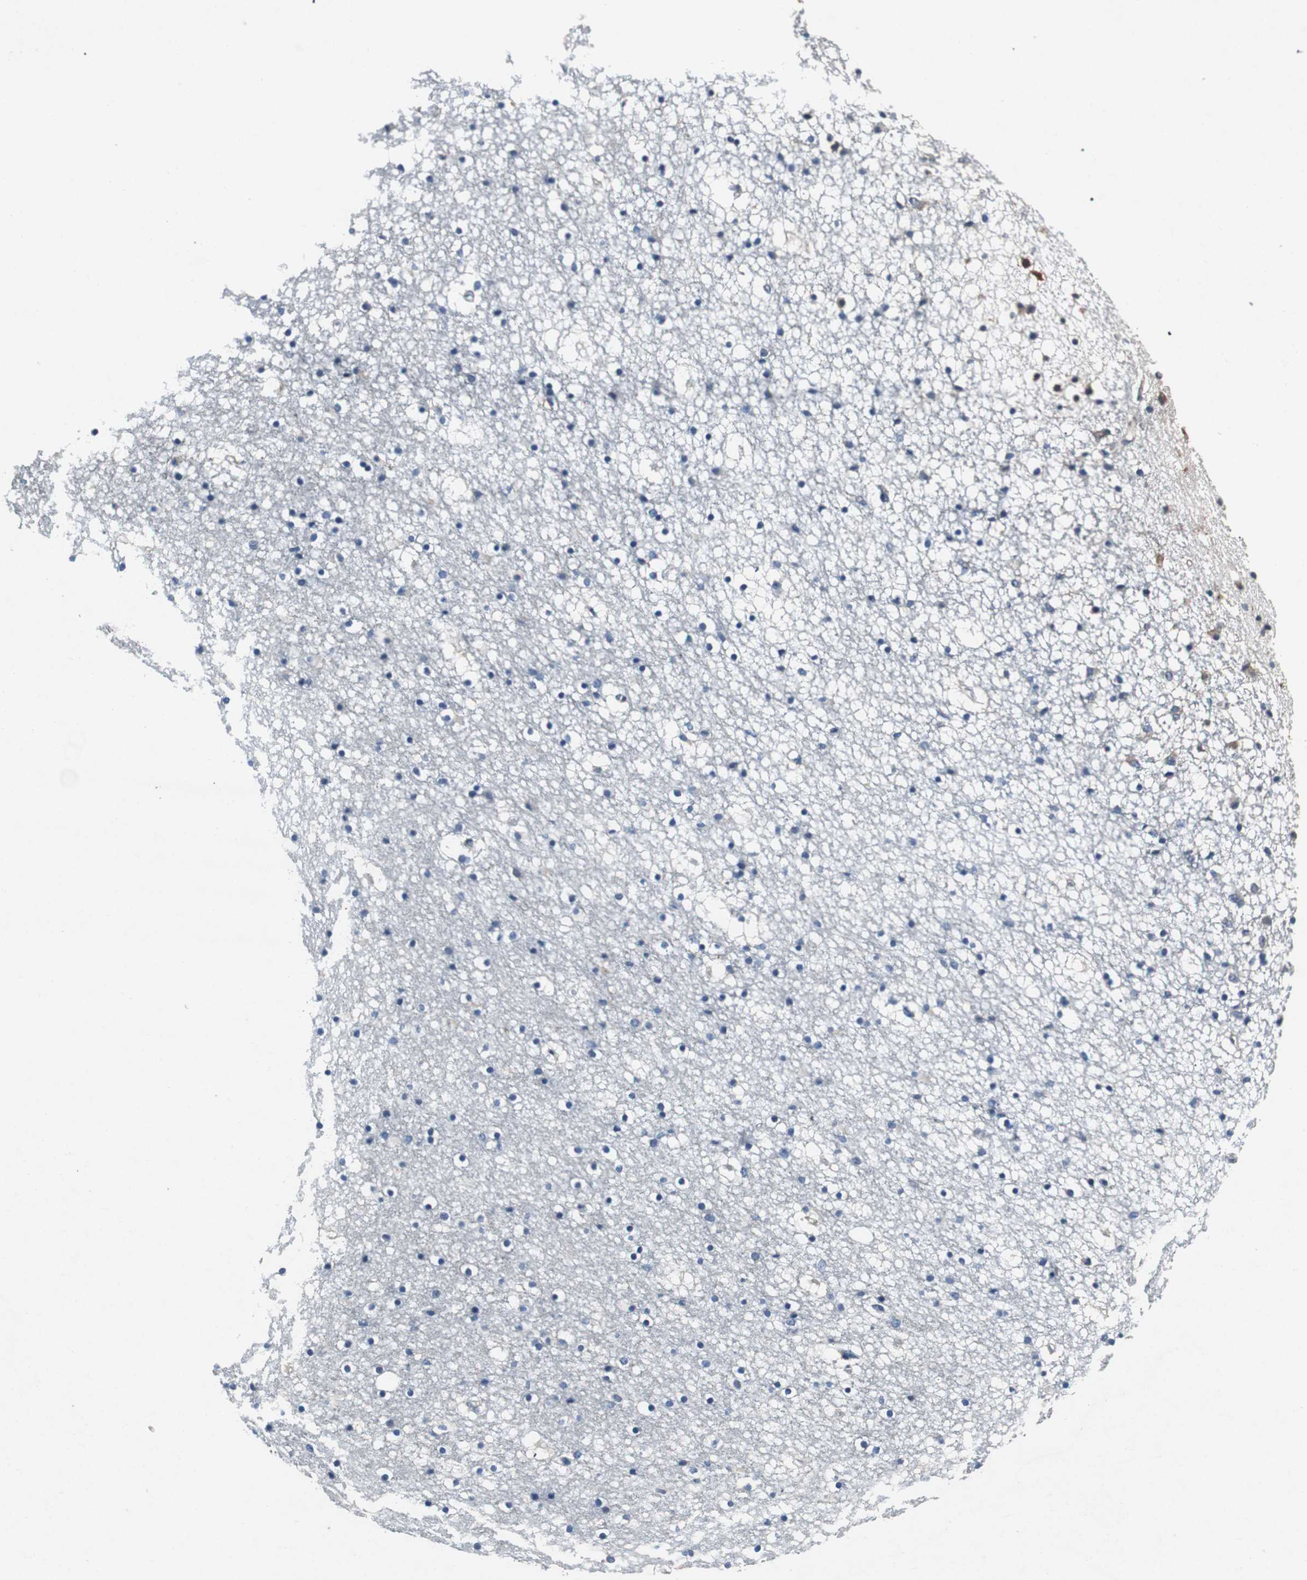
{"staining": {"intensity": "moderate", "quantity": "<25%", "location": "cytoplasmic/membranous"}, "tissue": "caudate", "cell_type": "Glial cells", "image_type": "normal", "snomed": [{"axis": "morphology", "description": "Normal tissue, NOS"}, {"axis": "topography", "description": "Lateral ventricle wall"}], "caption": "About <25% of glial cells in unremarkable human caudate show moderate cytoplasmic/membranous protein positivity as visualized by brown immunohistochemical staining.", "gene": "RPL35", "patient": {"sex": "male", "age": 45}}